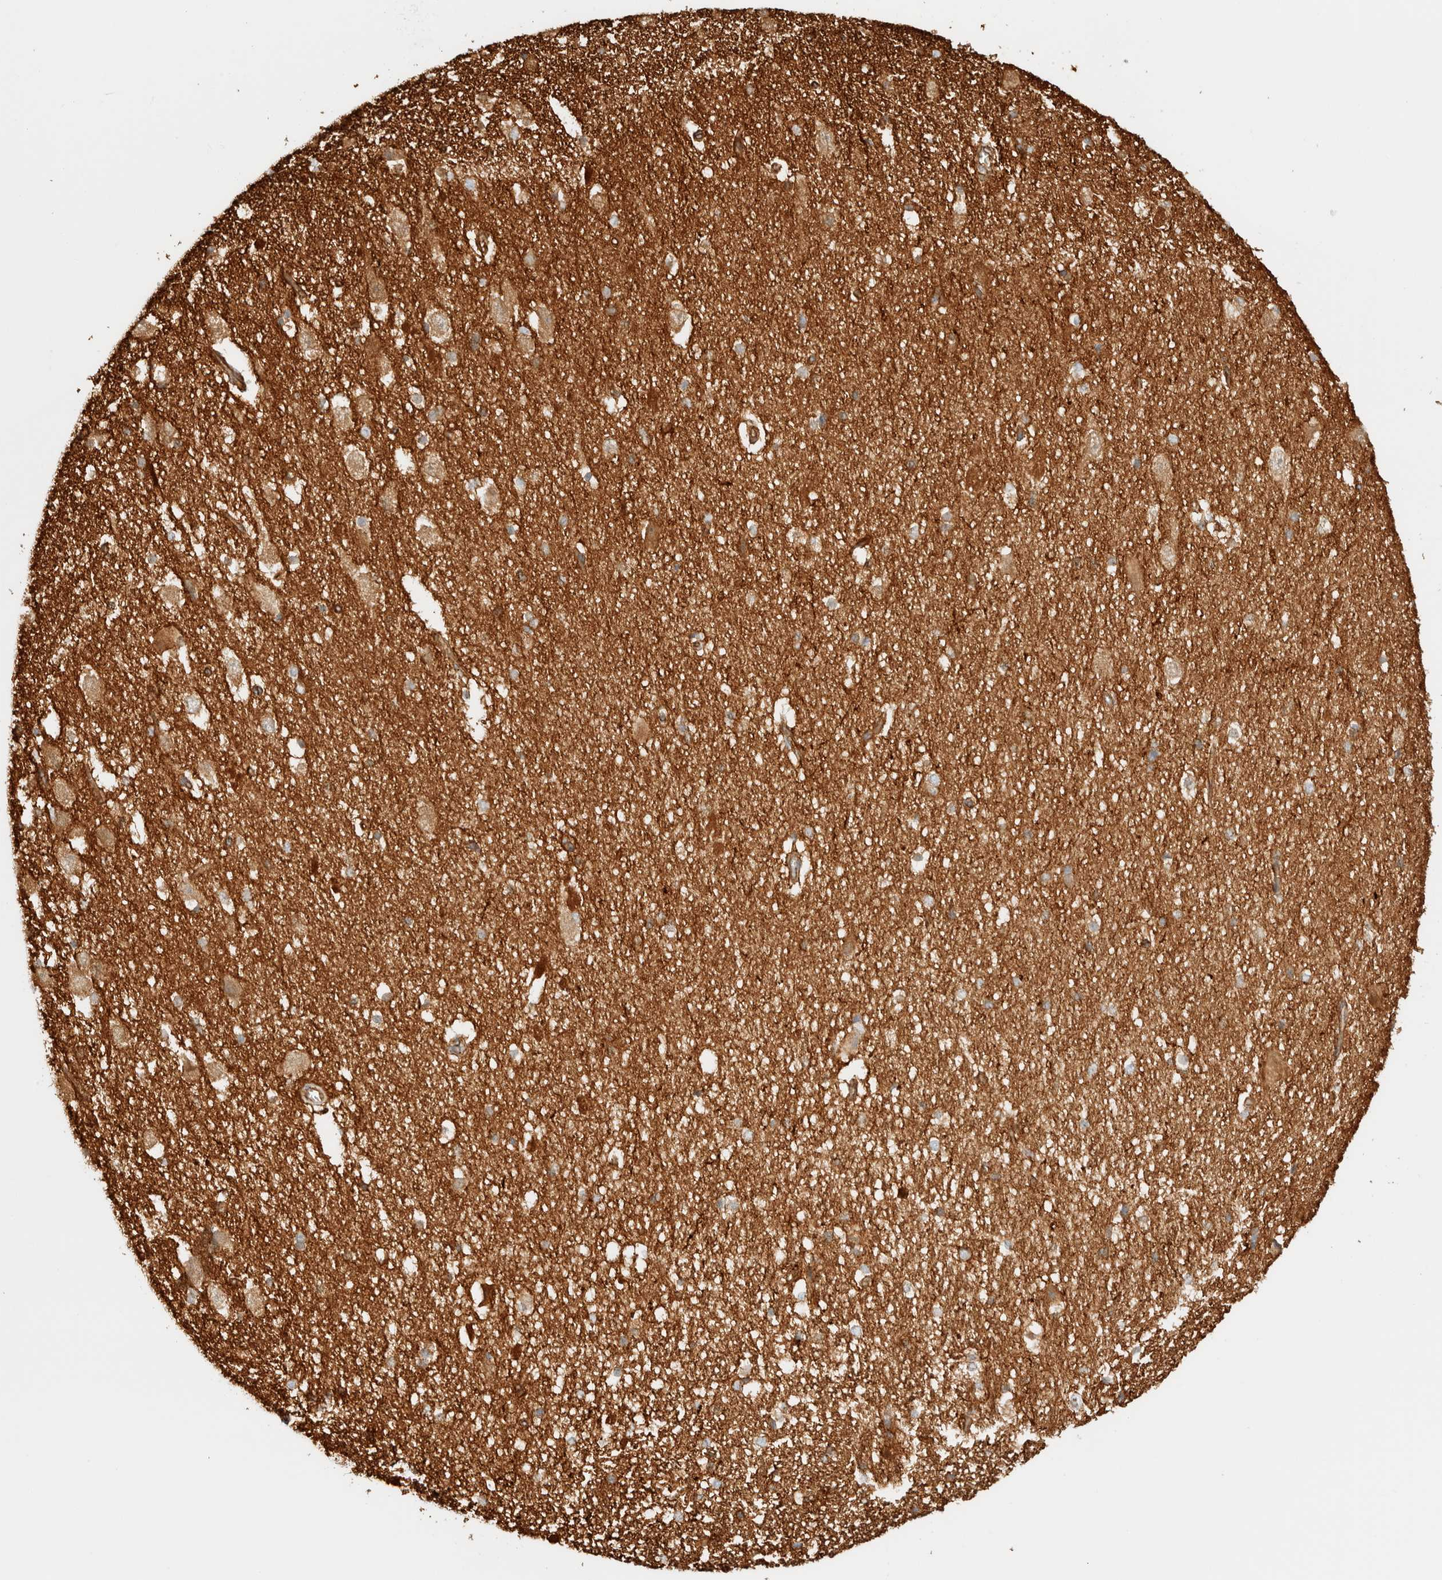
{"staining": {"intensity": "moderate", "quantity": ">75%", "location": "cytoplasmic/membranous"}, "tissue": "hippocampus", "cell_type": "Glial cells", "image_type": "normal", "snomed": [{"axis": "morphology", "description": "Normal tissue, NOS"}, {"axis": "topography", "description": "Hippocampus"}], "caption": "IHC of normal hippocampus shows medium levels of moderate cytoplasmic/membranous positivity in about >75% of glial cells. (brown staining indicates protein expression, while blue staining denotes nuclei).", "gene": "CYB5R4", "patient": {"sex": "female", "age": 19}}